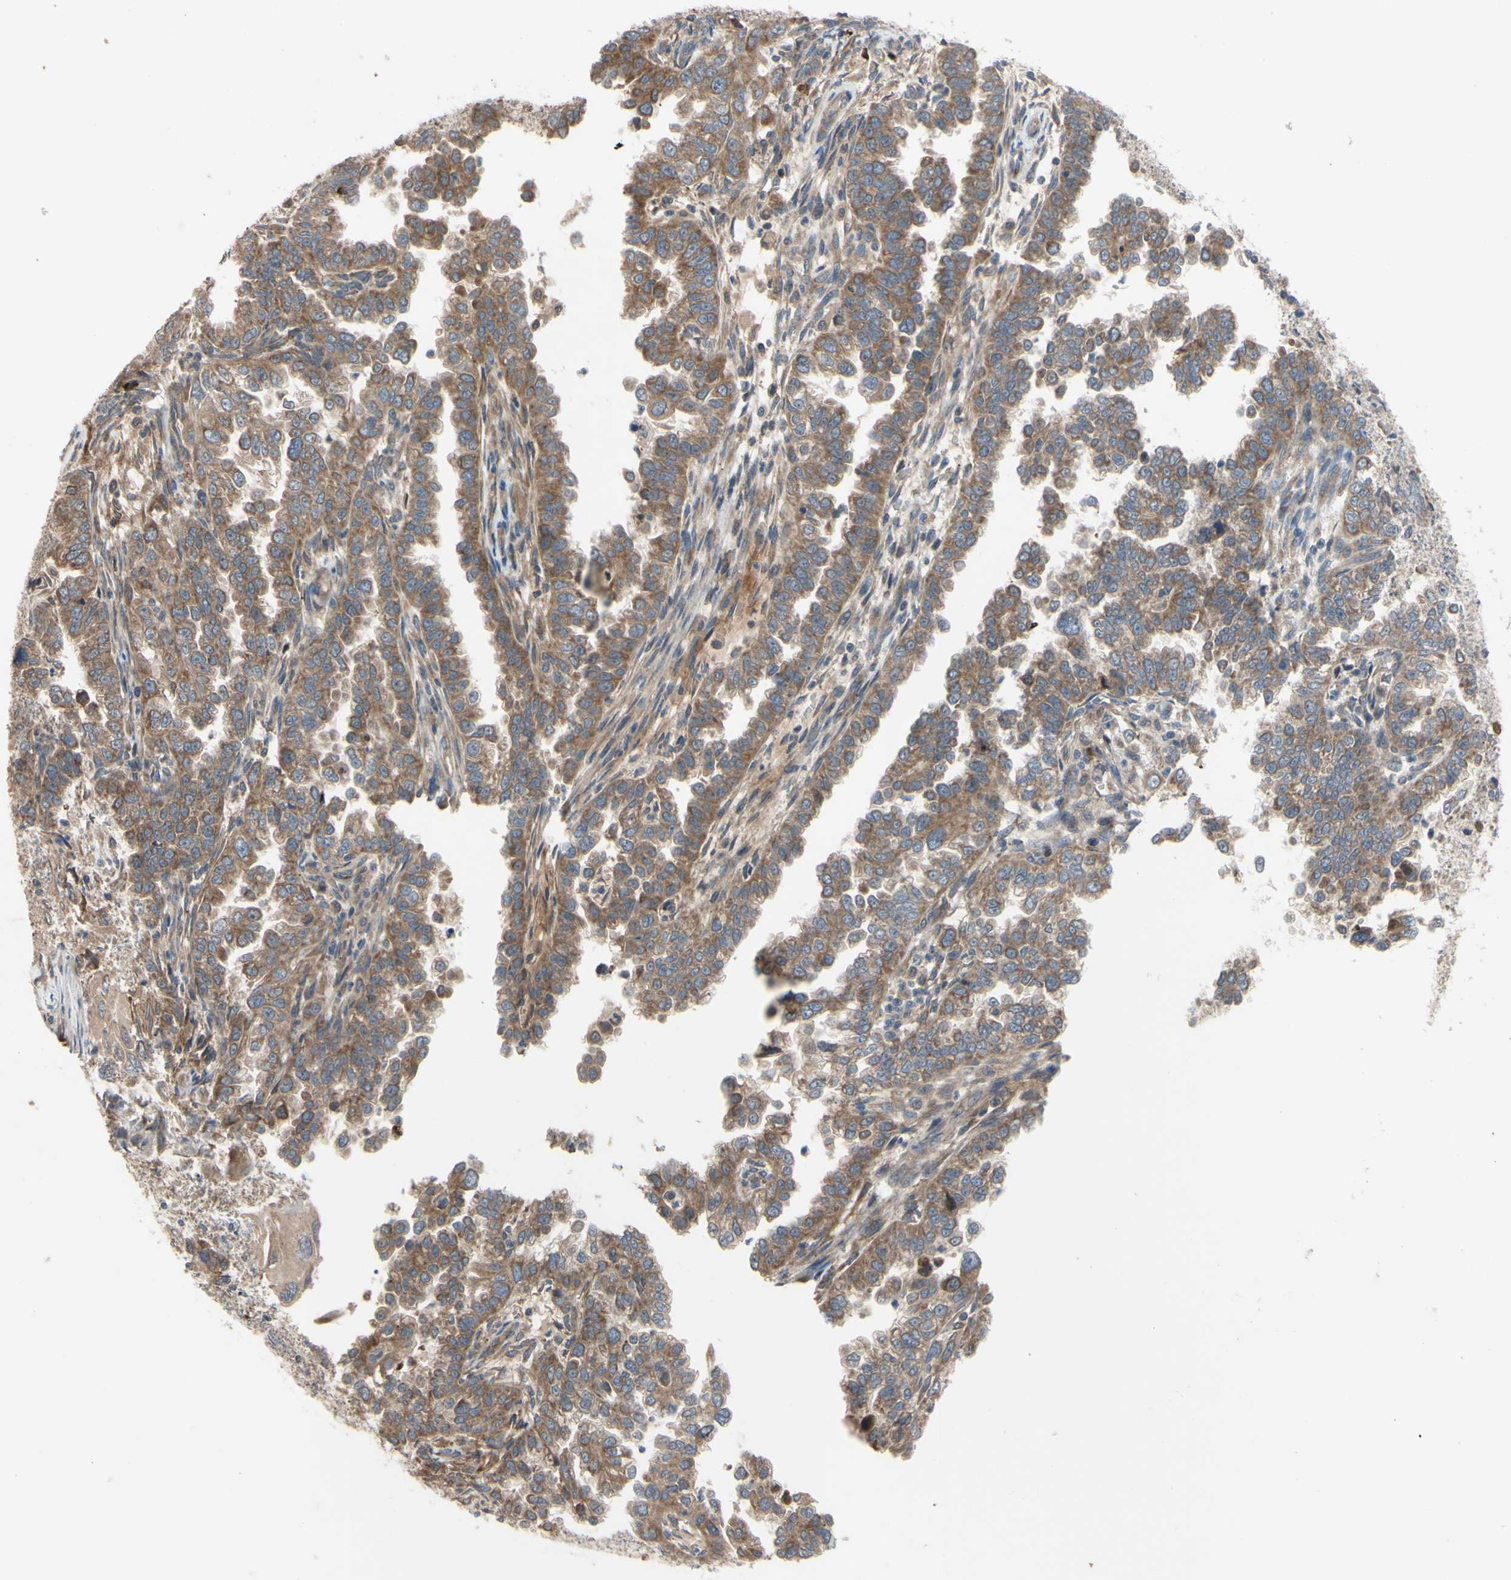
{"staining": {"intensity": "moderate", "quantity": ">75%", "location": "cytoplasmic/membranous"}, "tissue": "endometrial cancer", "cell_type": "Tumor cells", "image_type": "cancer", "snomed": [{"axis": "morphology", "description": "Adenocarcinoma, NOS"}, {"axis": "topography", "description": "Endometrium"}], "caption": "High-magnification brightfield microscopy of endometrial adenocarcinoma stained with DAB (3,3'-diaminobenzidine) (brown) and counterstained with hematoxylin (blue). tumor cells exhibit moderate cytoplasmic/membranous expression is seen in about>75% of cells.", "gene": "XIAP", "patient": {"sex": "female", "age": 85}}